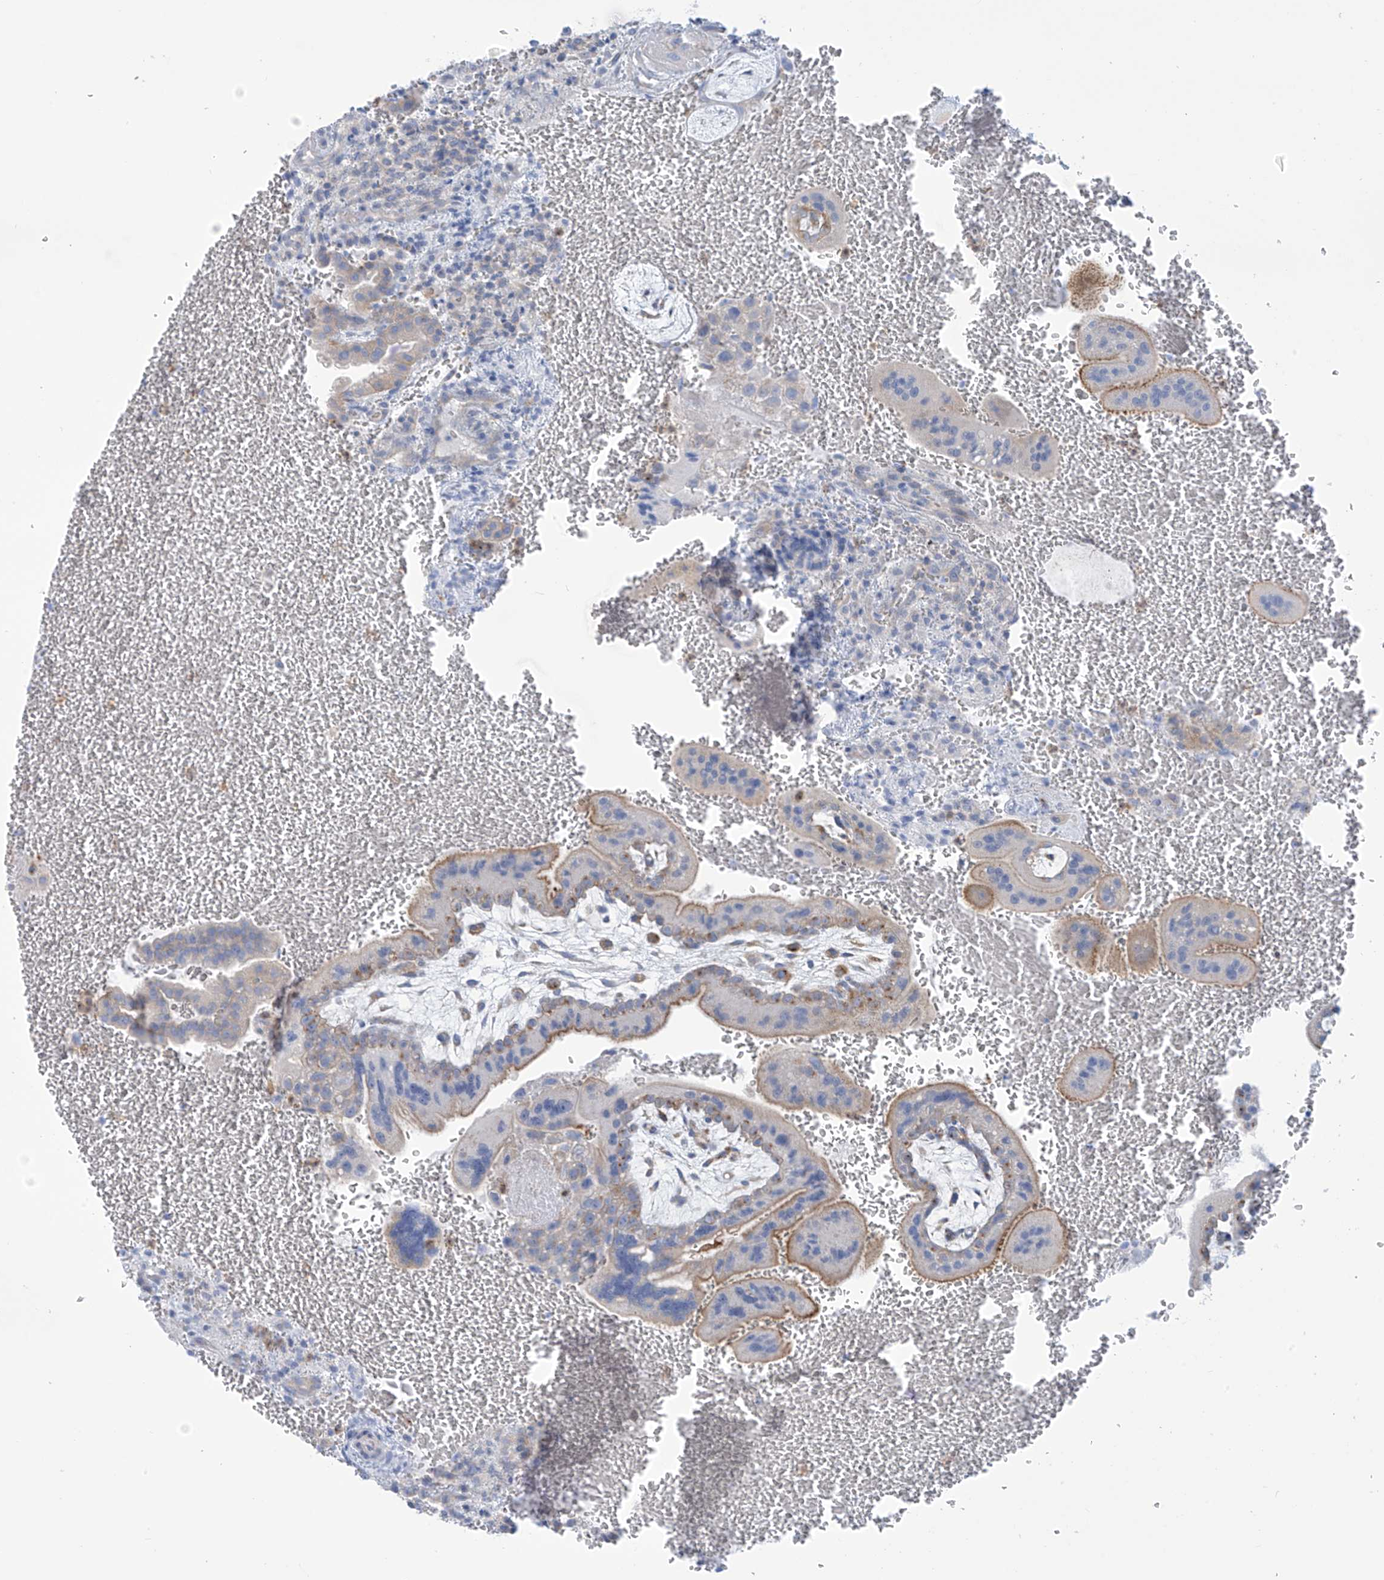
{"staining": {"intensity": "strong", "quantity": "<25%", "location": "cytoplasmic/membranous"}, "tissue": "placenta", "cell_type": "Trophoblastic cells", "image_type": "normal", "snomed": [{"axis": "morphology", "description": "Normal tissue, NOS"}, {"axis": "topography", "description": "Placenta"}], "caption": "Placenta stained with DAB immunohistochemistry (IHC) shows medium levels of strong cytoplasmic/membranous expression in approximately <25% of trophoblastic cells. The protein is stained brown, and the nuclei are stained in blue (DAB (3,3'-diaminobenzidine) IHC with brightfield microscopy, high magnification).", "gene": "FABP2", "patient": {"sex": "female", "age": 35}}